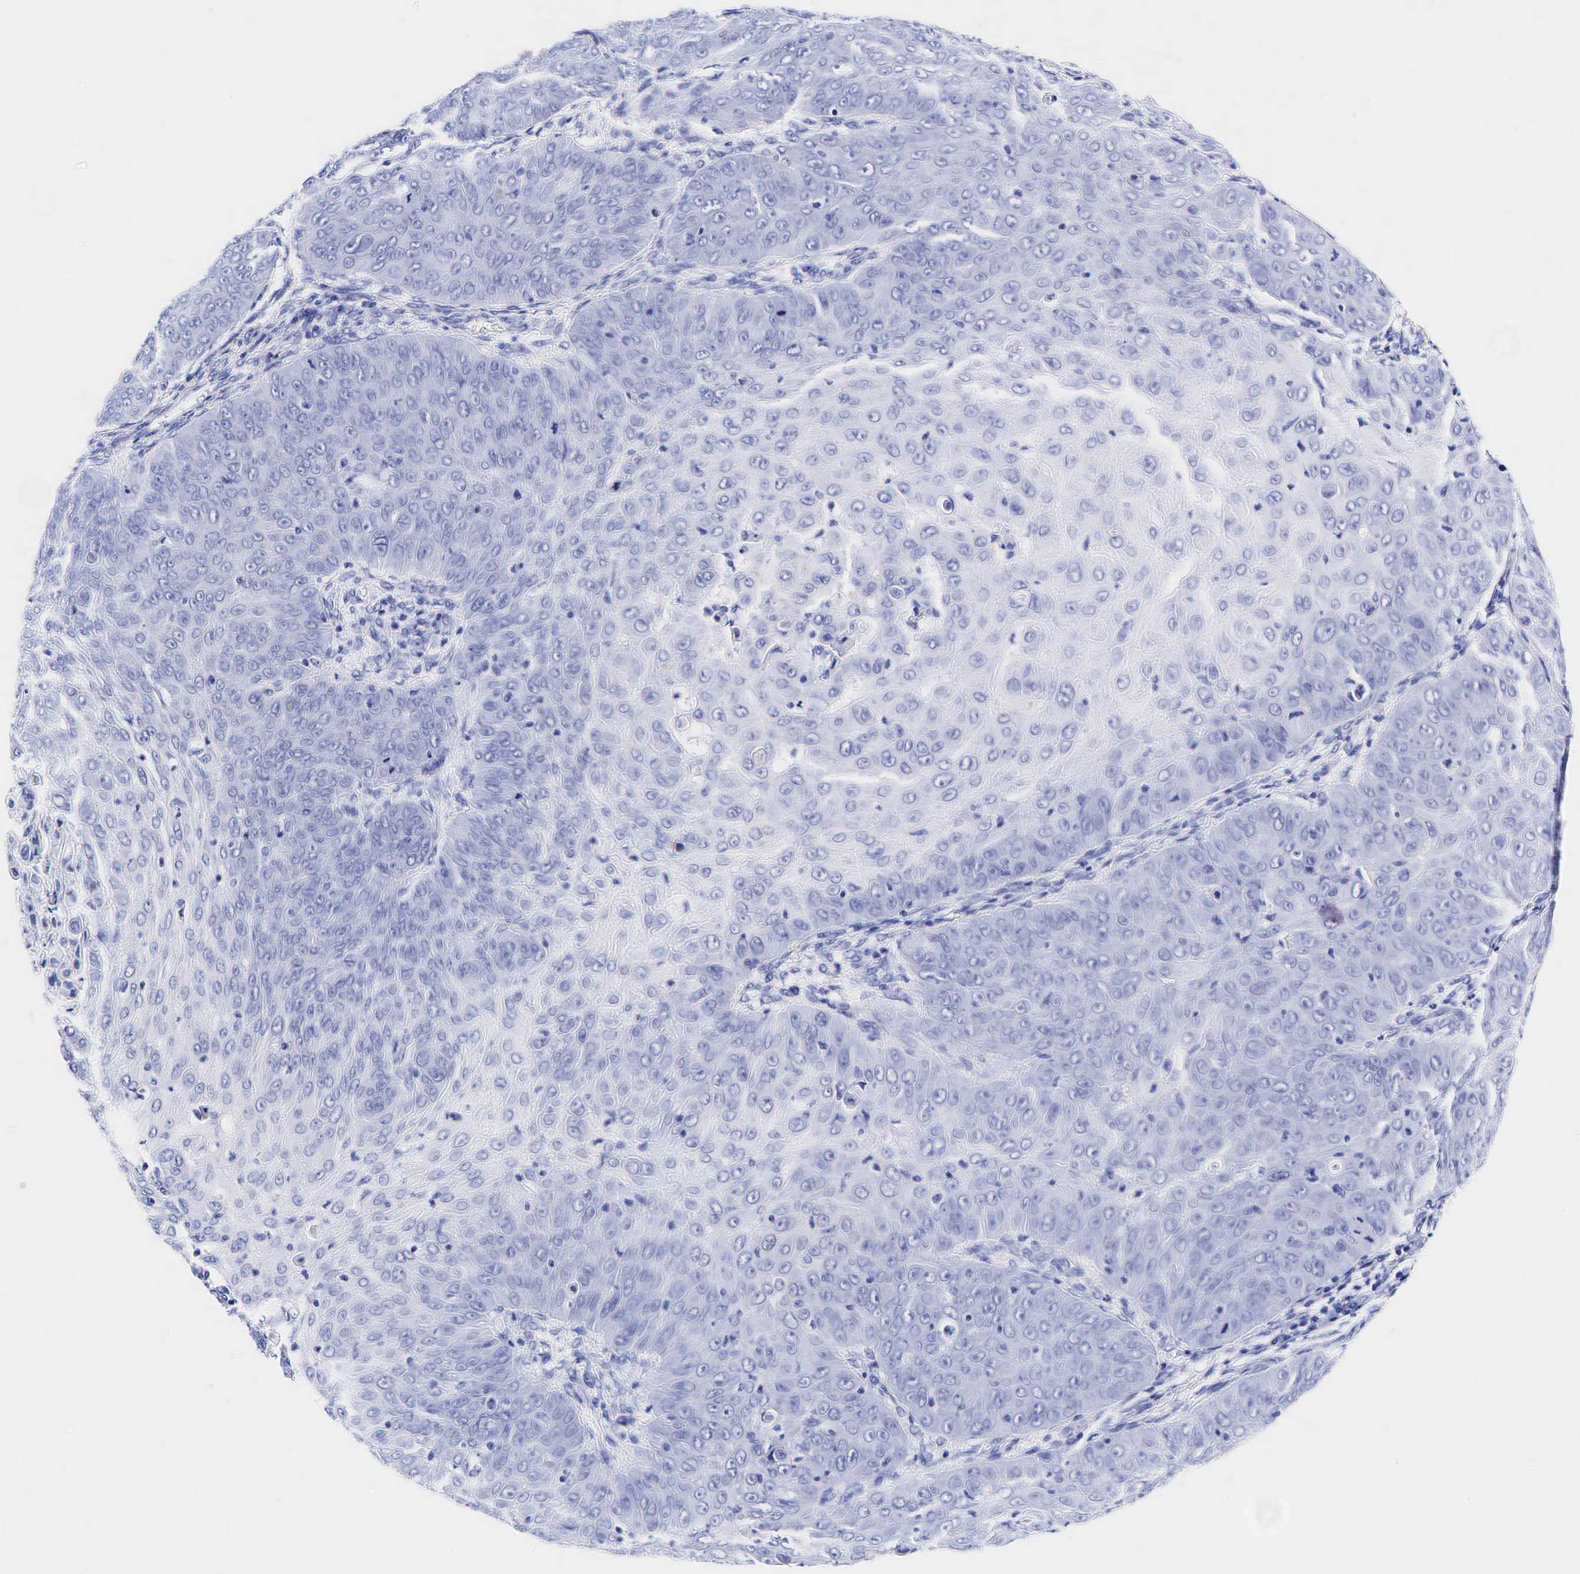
{"staining": {"intensity": "negative", "quantity": "none", "location": "none"}, "tissue": "skin cancer", "cell_type": "Tumor cells", "image_type": "cancer", "snomed": [{"axis": "morphology", "description": "Squamous cell carcinoma, NOS"}, {"axis": "topography", "description": "Skin"}], "caption": "This micrograph is of skin cancer (squamous cell carcinoma) stained with IHC to label a protein in brown with the nuclei are counter-stained blue. There is no expression in tumor cells.", "gene": "GCG", "patient": {"sex": "male", "age": 82}}